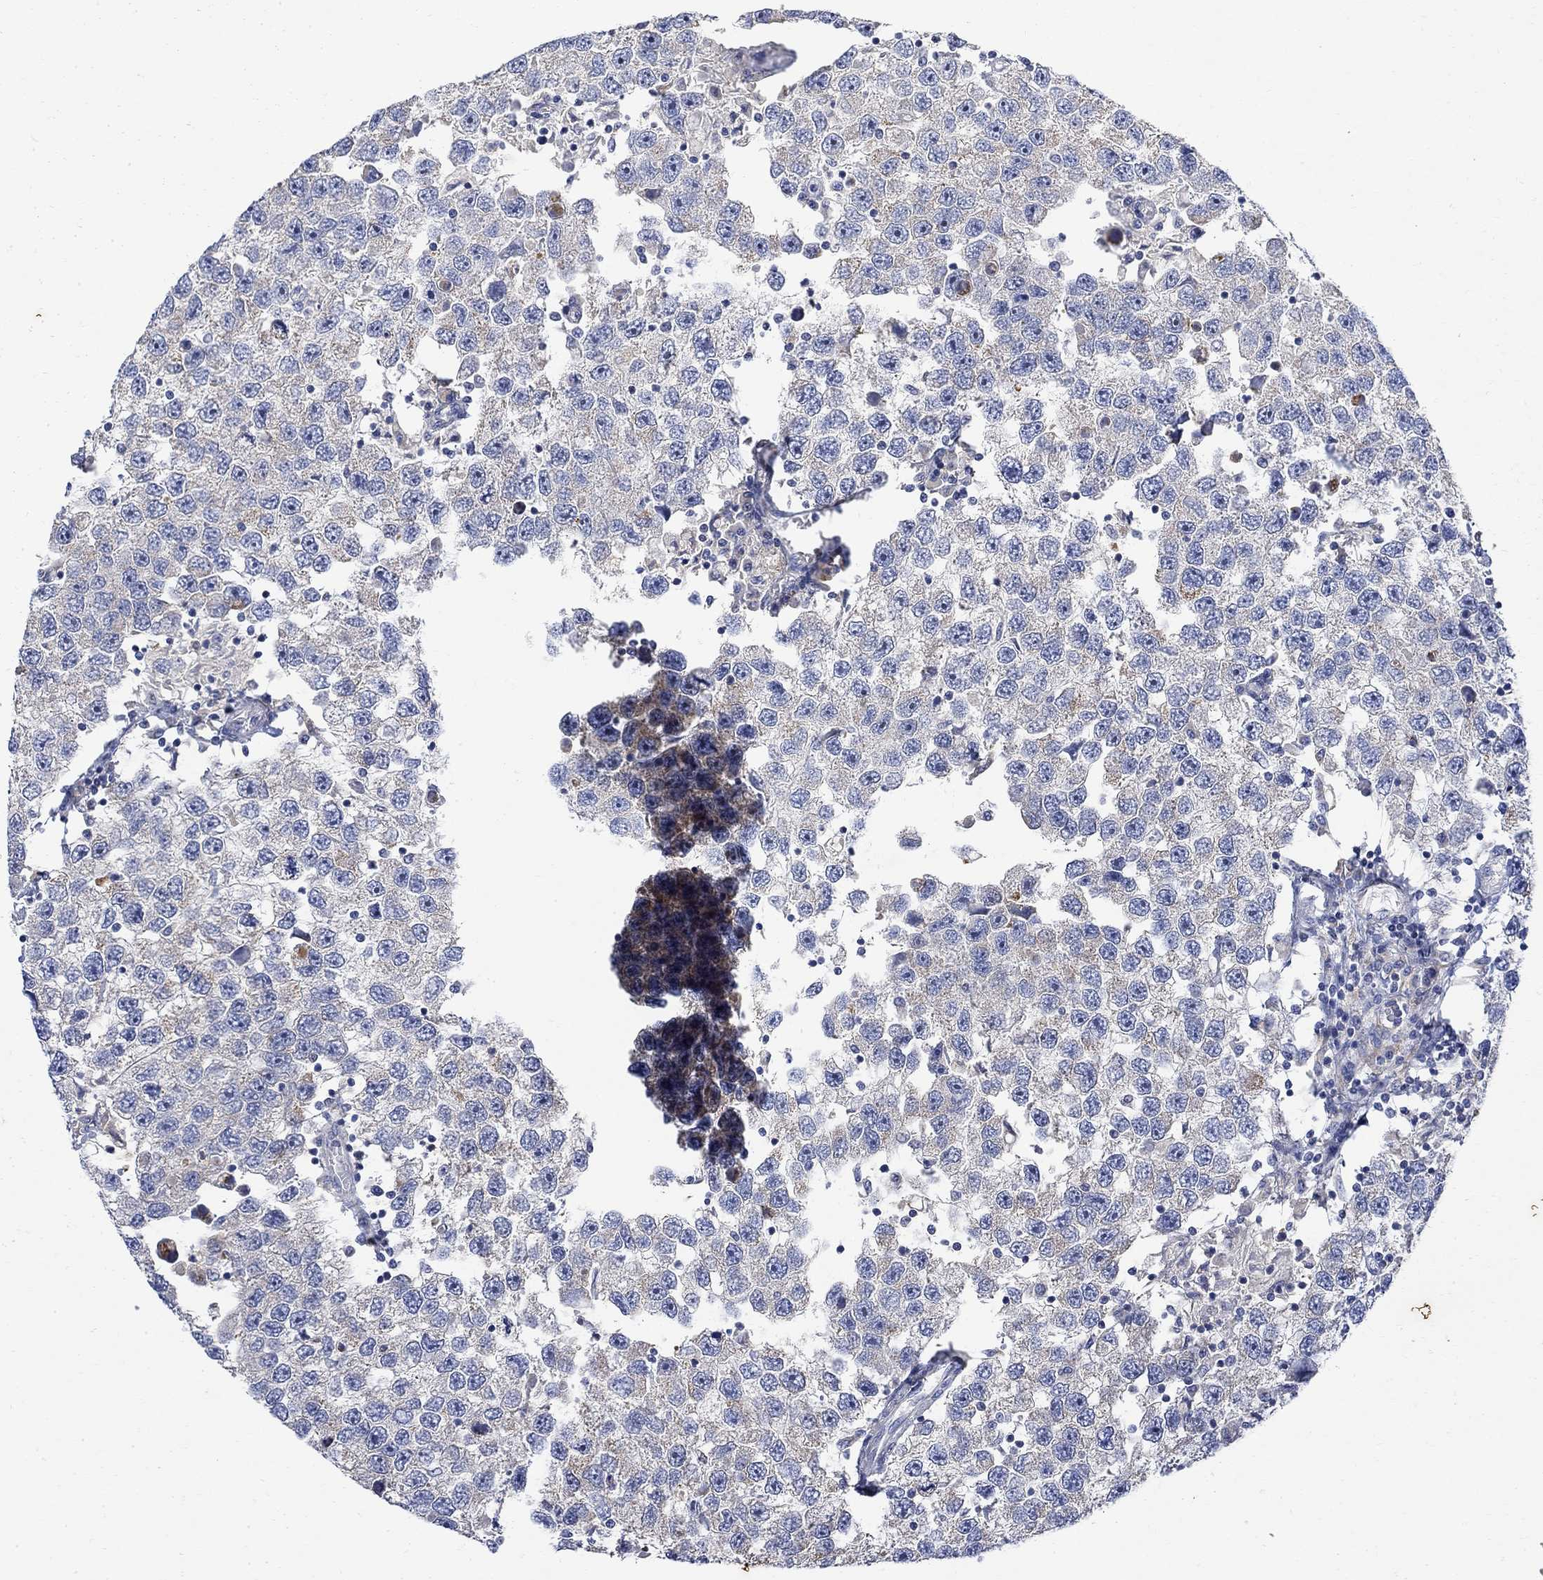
{"staining": {"intensity": "negative", "quantity": "none", "location": "none"}, "tissue": "testis cancer", "cell_type": "Tumor cells", "image_type": "cancer", "snomed": [{"axis": "morphology", "description": "Seminoma, NOS"}, {"axis": "topography", "description": "Testis"}], "caption": "Immunohistochemical staining of seminoma (testis) shows no significant expression in tumor cells.", "gene": "FNDC5", "patient": {"sex": "male", "age": 26}}